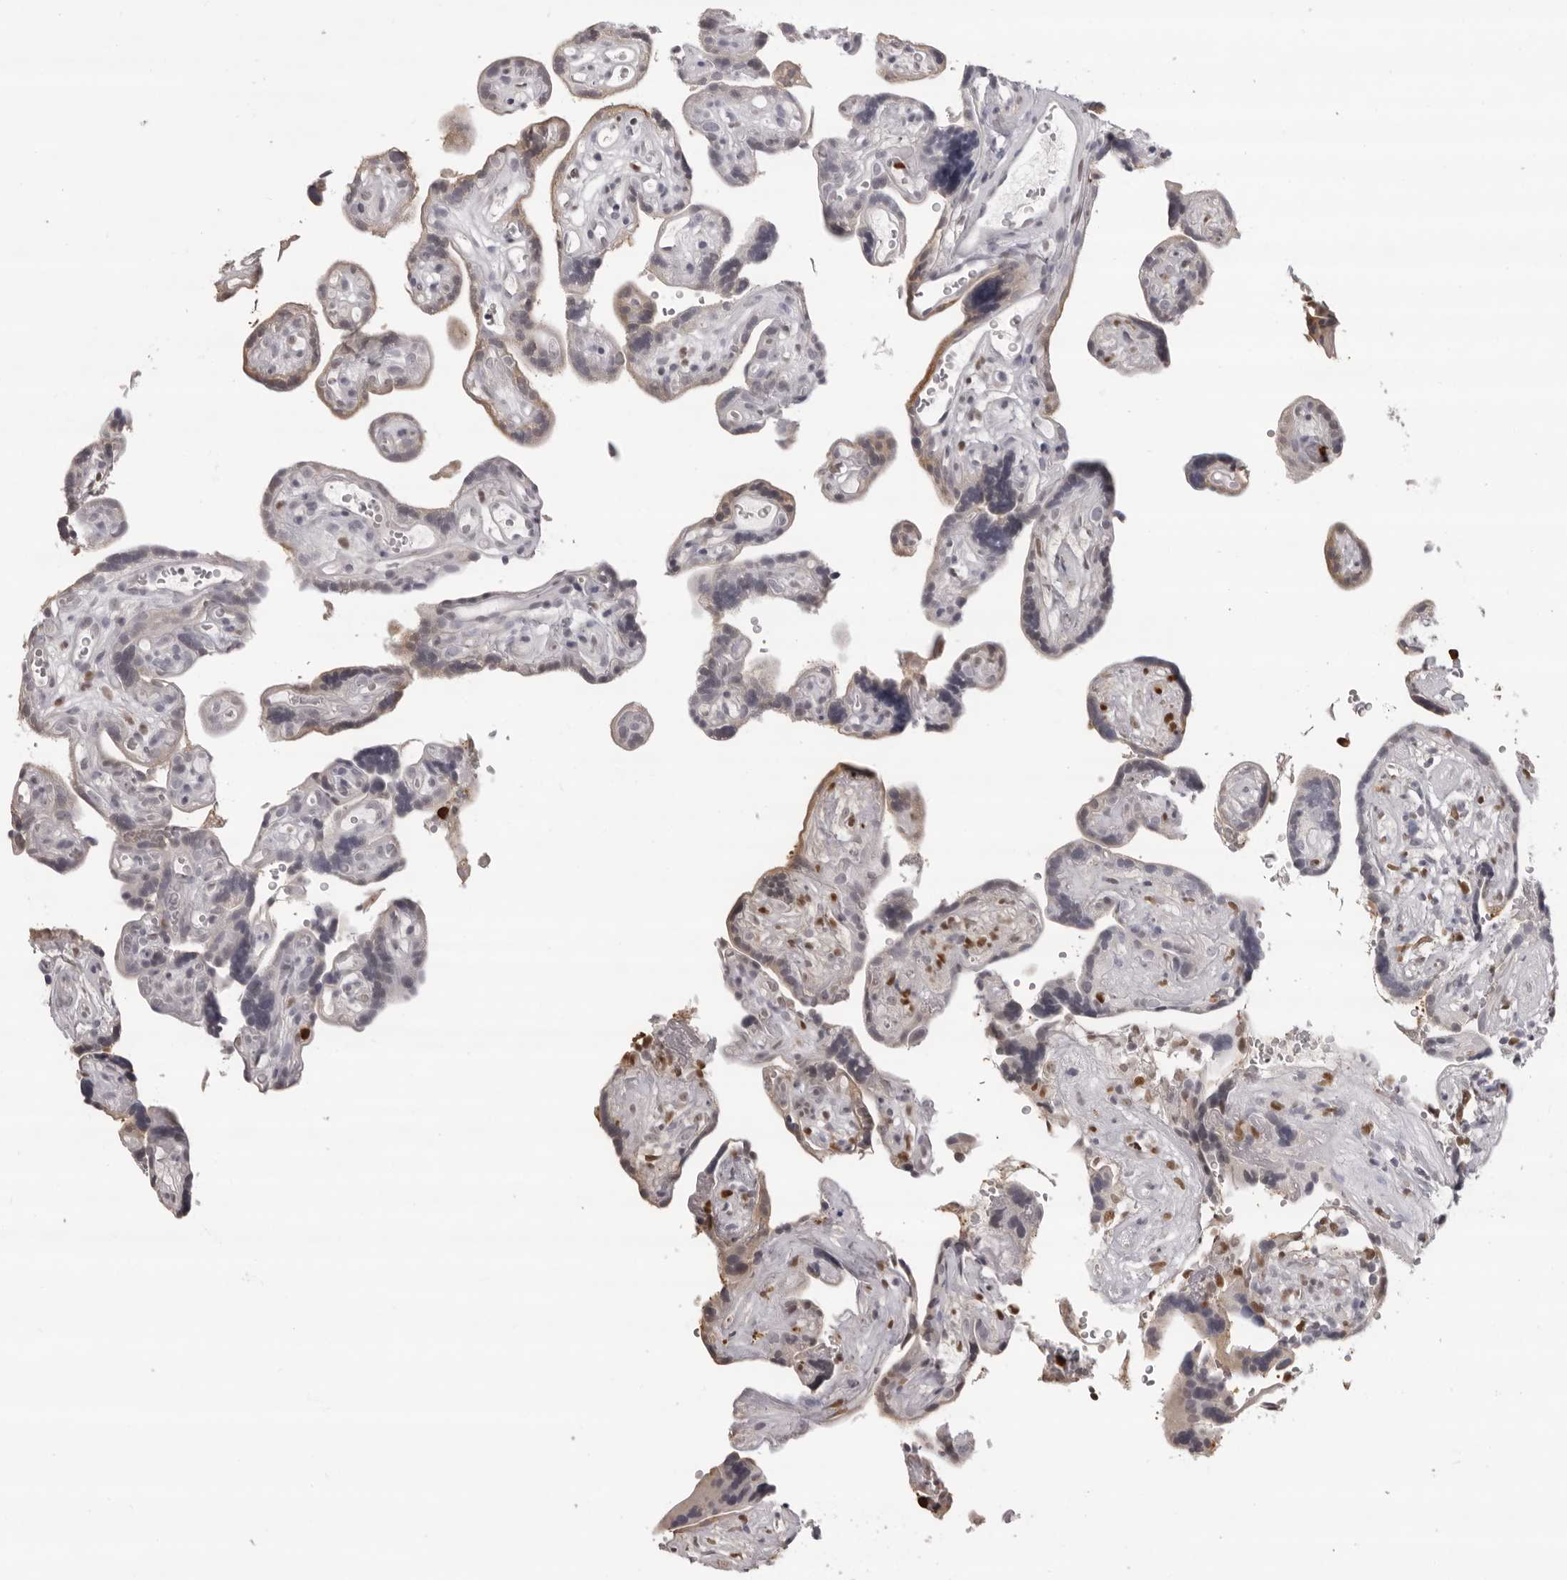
{"staining": {"intensity": "moderate", "quantity": "<25%", "location": "cytoplasmic/membranous,nuclear"}, "tissue": "placenta", "cell_type": "Decidual cells", "image_type": "normal", "snomed": [{"axis": "morphology", "description": "Normal tissue, NOS"}, {"axis": "topography", "description": "Placenta"}], "caption": "Immunohistochemical staining of unremarkable placenta reveals moderate cytoplasmic/membranous,nuclear protein staining in approximately <25% of decidual cells.", "gene": "IL31", "patient": {"sex": "female", "age": 30}}